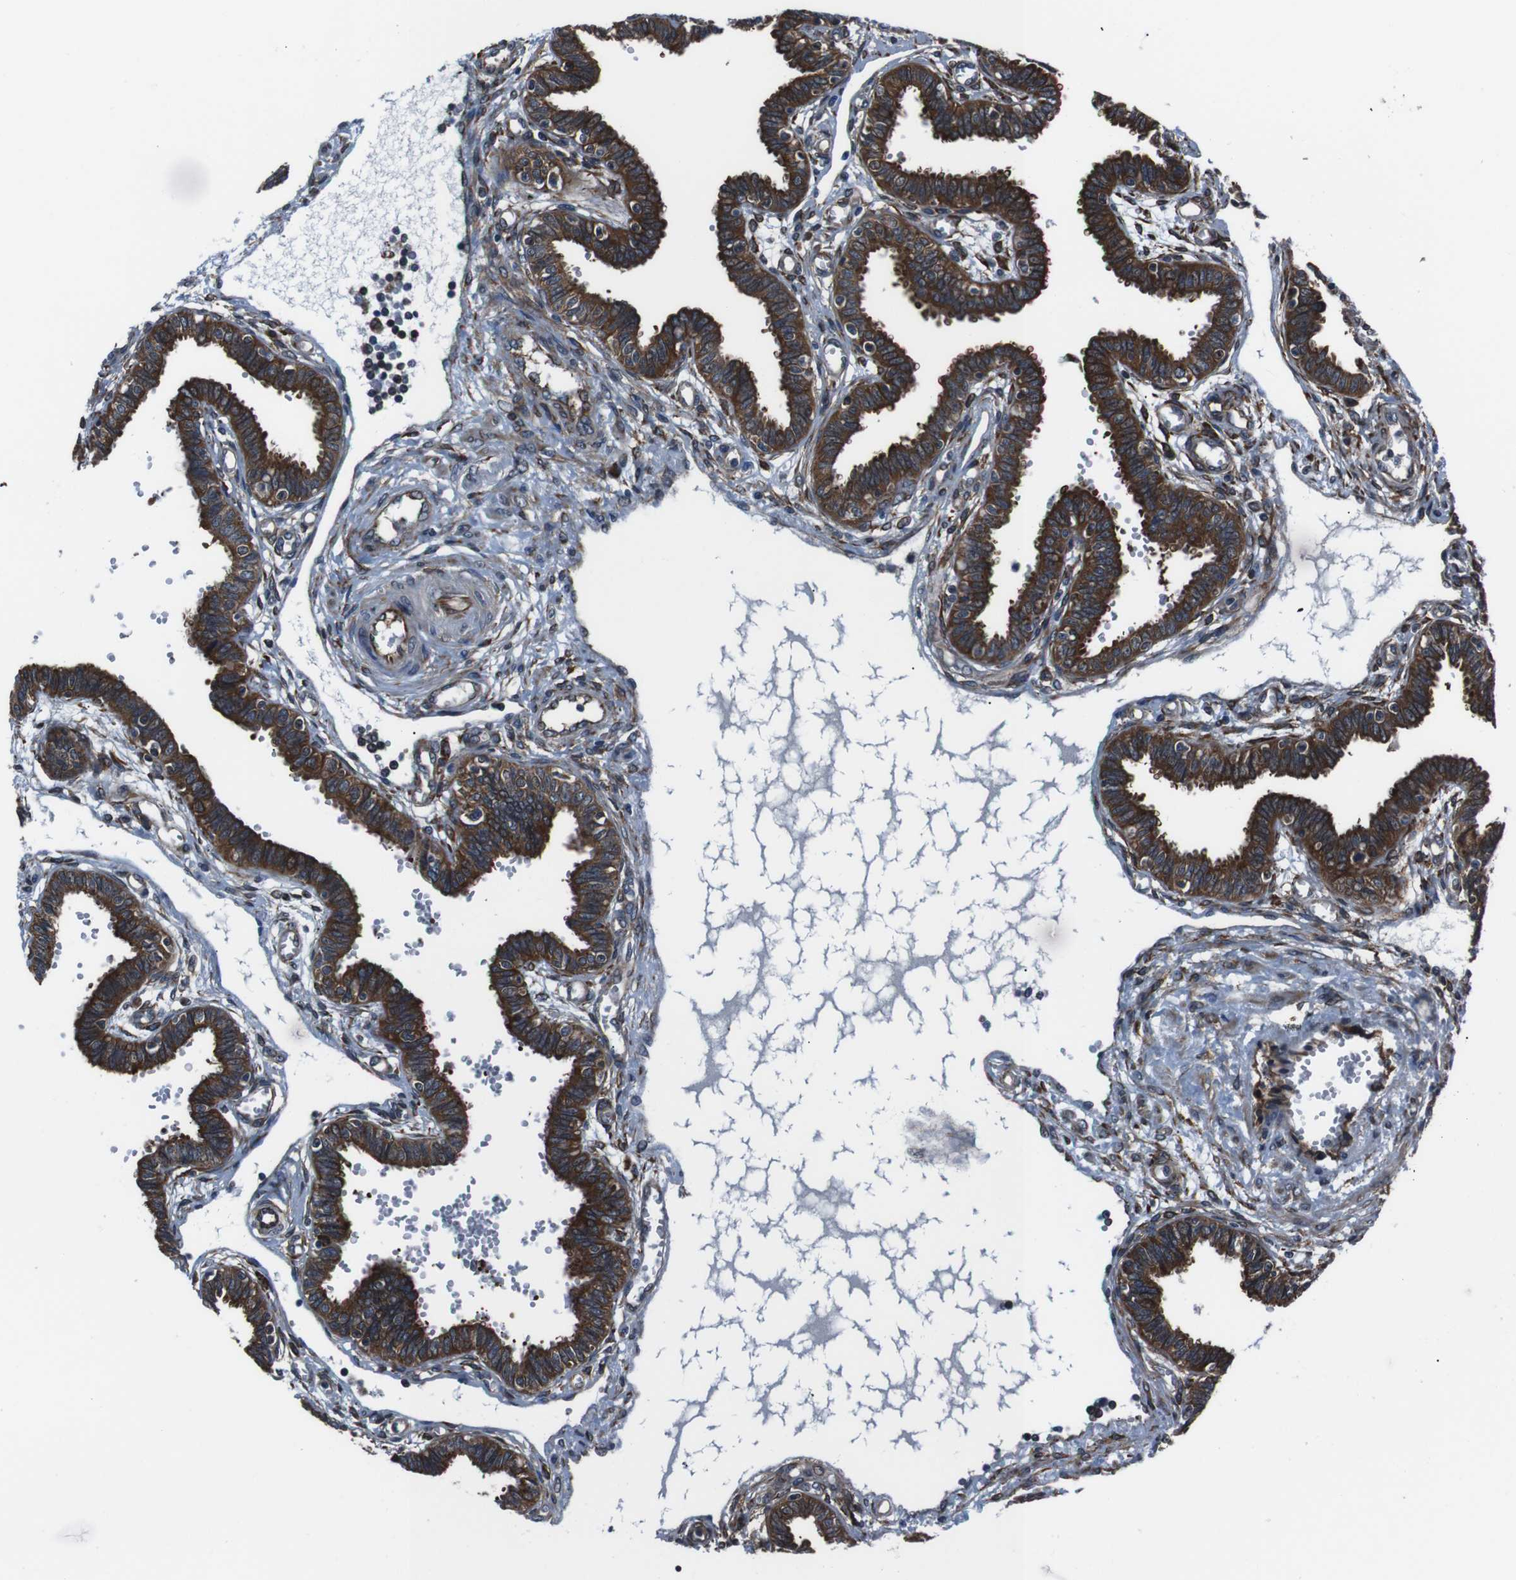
{"staining": {"intensity": "strong", "quantity": ">75%", "location": "cytoplasmic/membranous"}, "tissue": "fallopian tube", "cell_type": "Glandular cells", "image_type": "normal", "snomed": [{"axis": "morphology", "description": "Normal tissue, NOS"}, {"axis": "topography", "description": "Fallopian tube"}], "caption": "Fallopian tube was stained to show a protein in brown. There is high levels of strong cytoplasmic/membranous expression in about >75% of glandular cells.", "gene": "EIF4A2", "patient": {"sex": "female", "age": 32}}